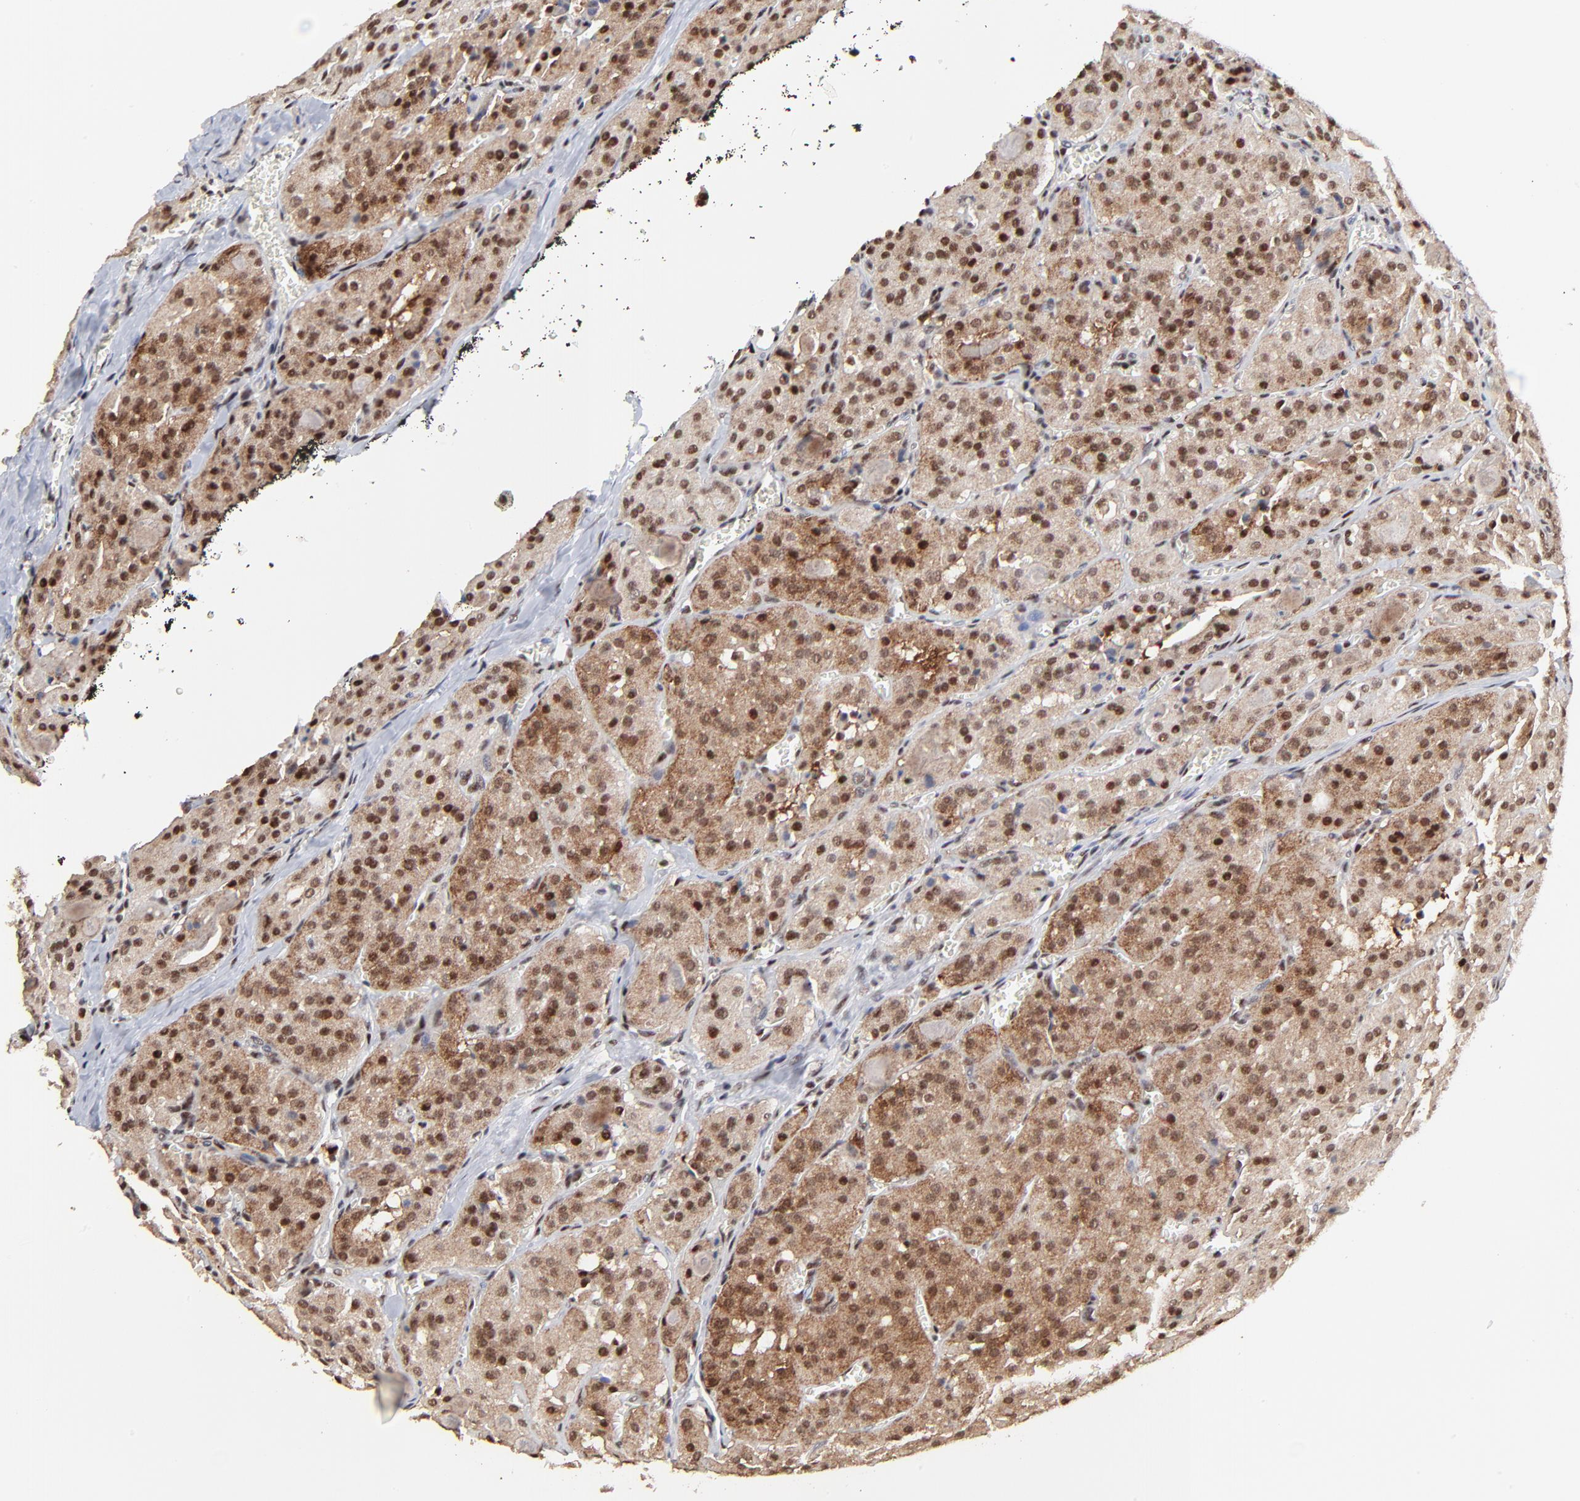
{"staining": {"intensity": "moderate", "quantity": ">75%", "location": "cytoplasmic/membranous,nuclear"}, "tissue": "thyroid cancer", "cell_type": "Tumor cells", "image_type": "cancer", "snomed": [{"axis": "morphology", "description": "Carcinoma, NOS"}, {"axis": "topography", "description": "Thyroid gland"}], "caption": "There is medium levels of moderate cytoplasmic/membranous and nuclear staining in tumor cells of thyroid cancer, as demonstrated by immunohistochemical staining (brown color).", "gene": "RBM22", "patient": {"sex": "male", "age": 76}}